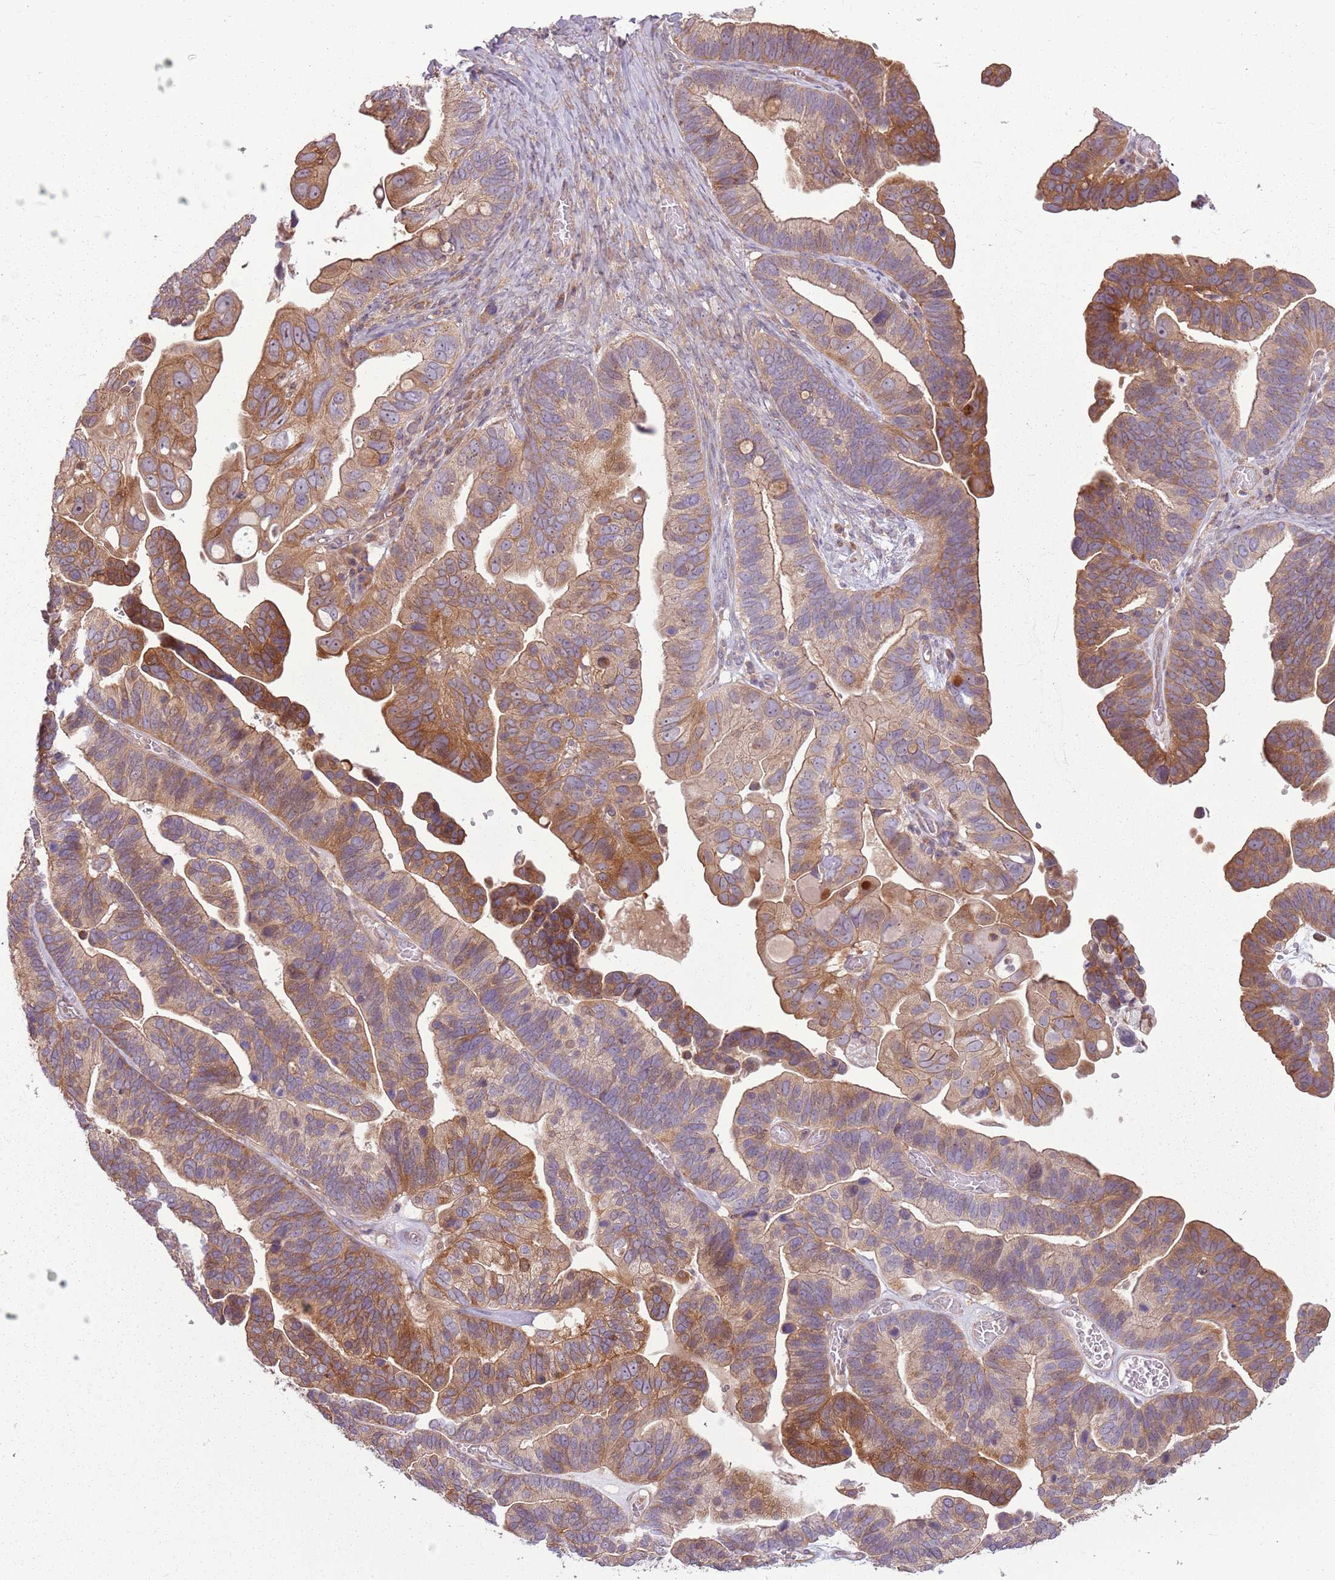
{"staining": {"intensity": "moderate", "quantity": "25%-75%", "location": "cytoplasmic/membranous"}, "tissue": "ovarian cancer", "cell_type": "Tumor cells", "image_type": "cancer", "snomed": [{"axis": "morphology", "description": "Cystadenocarcinoma, serous, NOS"}, {"axis": "topography", "description": "Ovary"}], "caption": "Tumor cells display moderate cytoplasmic/membranous positivity in approximately 25%-75% of cells in ovarian cancer.", "gene": "RPL21", "patient": {"sex": "female", "age": 56}}